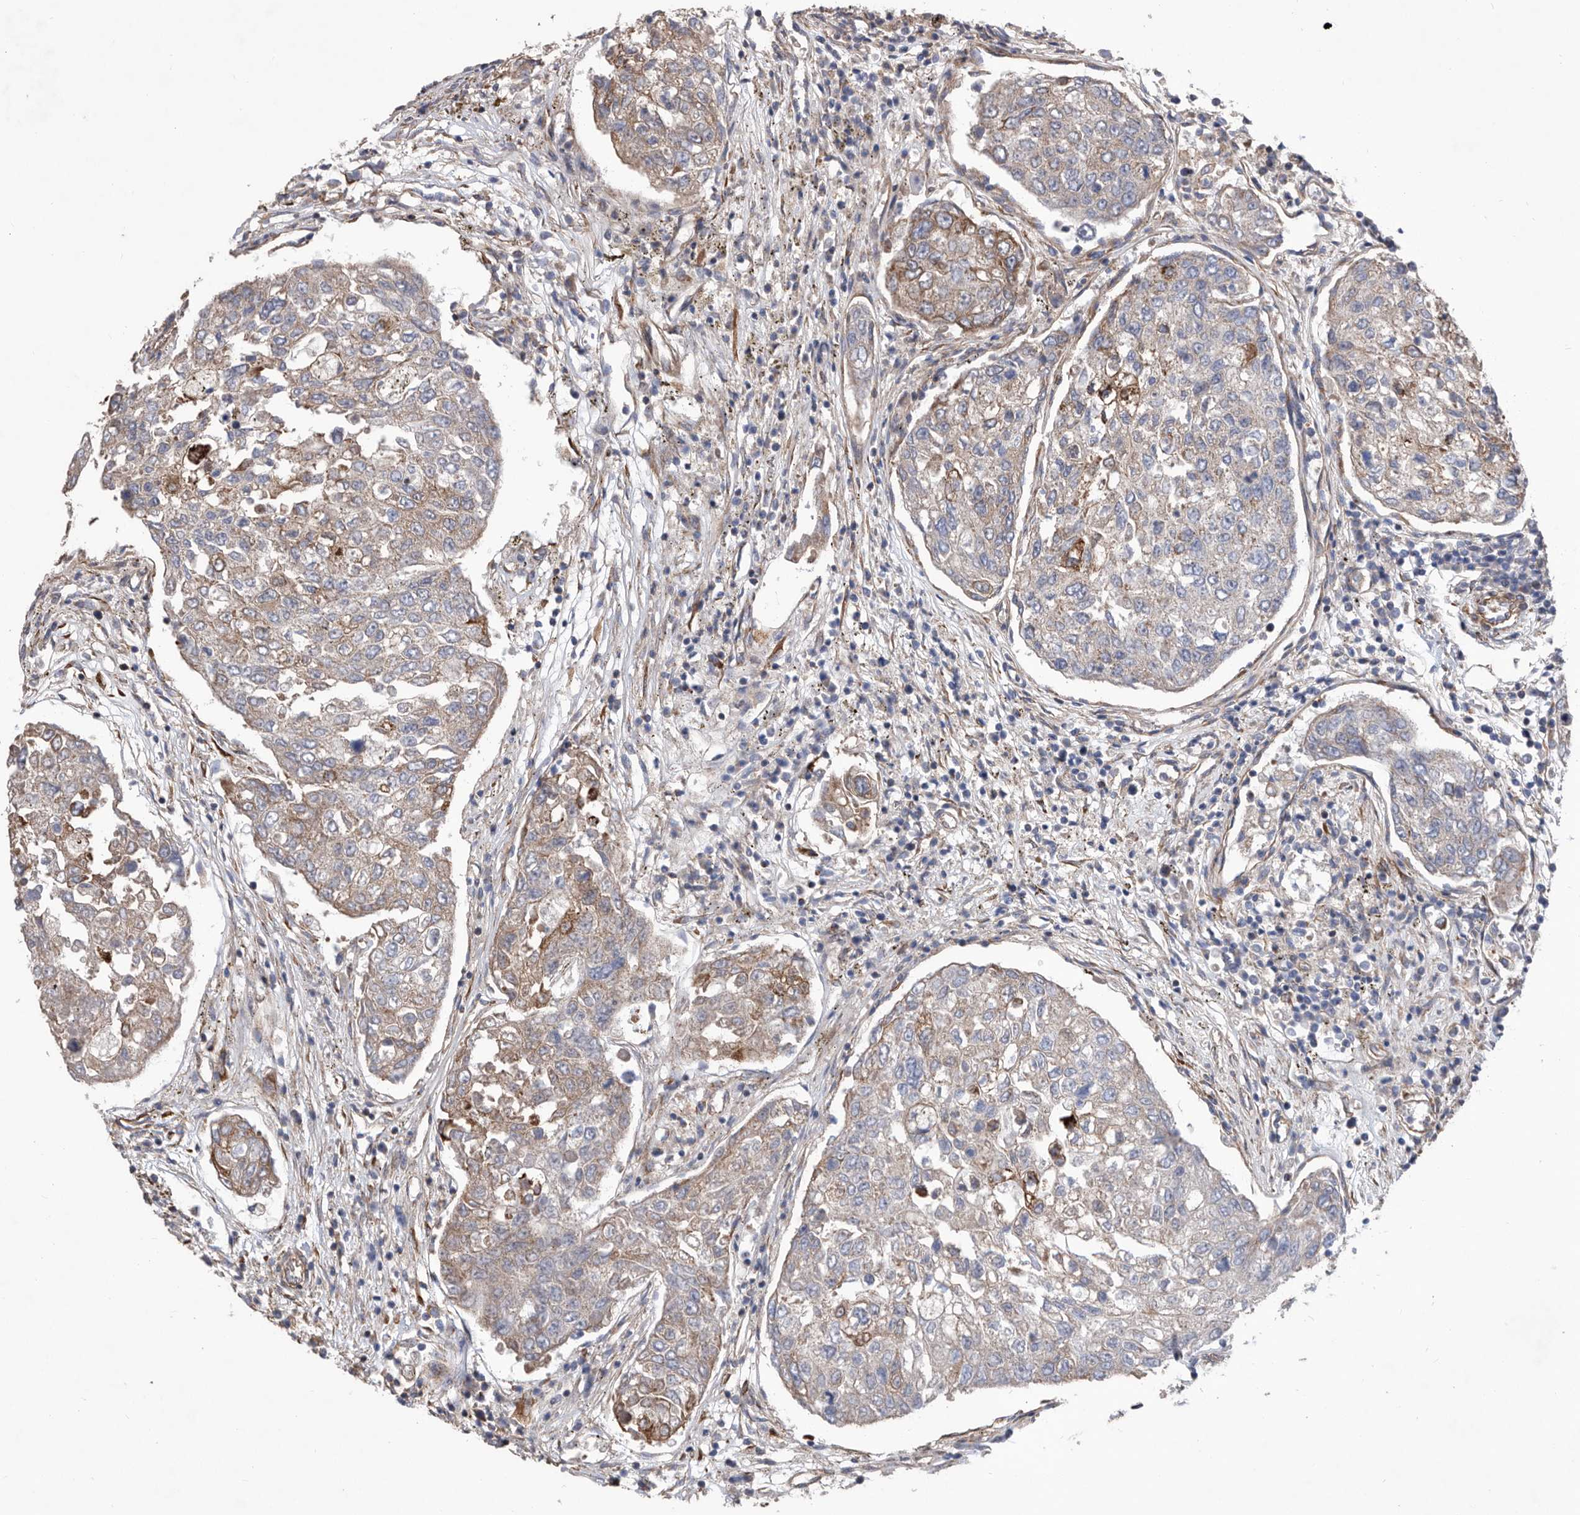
{"staining": {"intensity": "weak", "quantity": ">75%", "location": "cytoplasmic/membranous"}, "tissue": "urothelial cancer", "cell_type": "Tumor cells", "image_type": "cancer", "snomed": [{"axis": "morphology", "description": "Urothelial carcinoma, High grade"}, {"axis": "topography", "description": "Lymph node"}, {"axis": "topography", "description": "Urinary bladder"}], "caption": "Immunohistochemical staining of human high-grade urothelial carcinoma exhibits low levels of weak cytoplasmic/membranous protein staining in about >75% of tumor cells. (IHC, brightfield microscopy, high magnification).", "gene": "ATP13A3", "patient": {"sex": "male", "age": 51}}